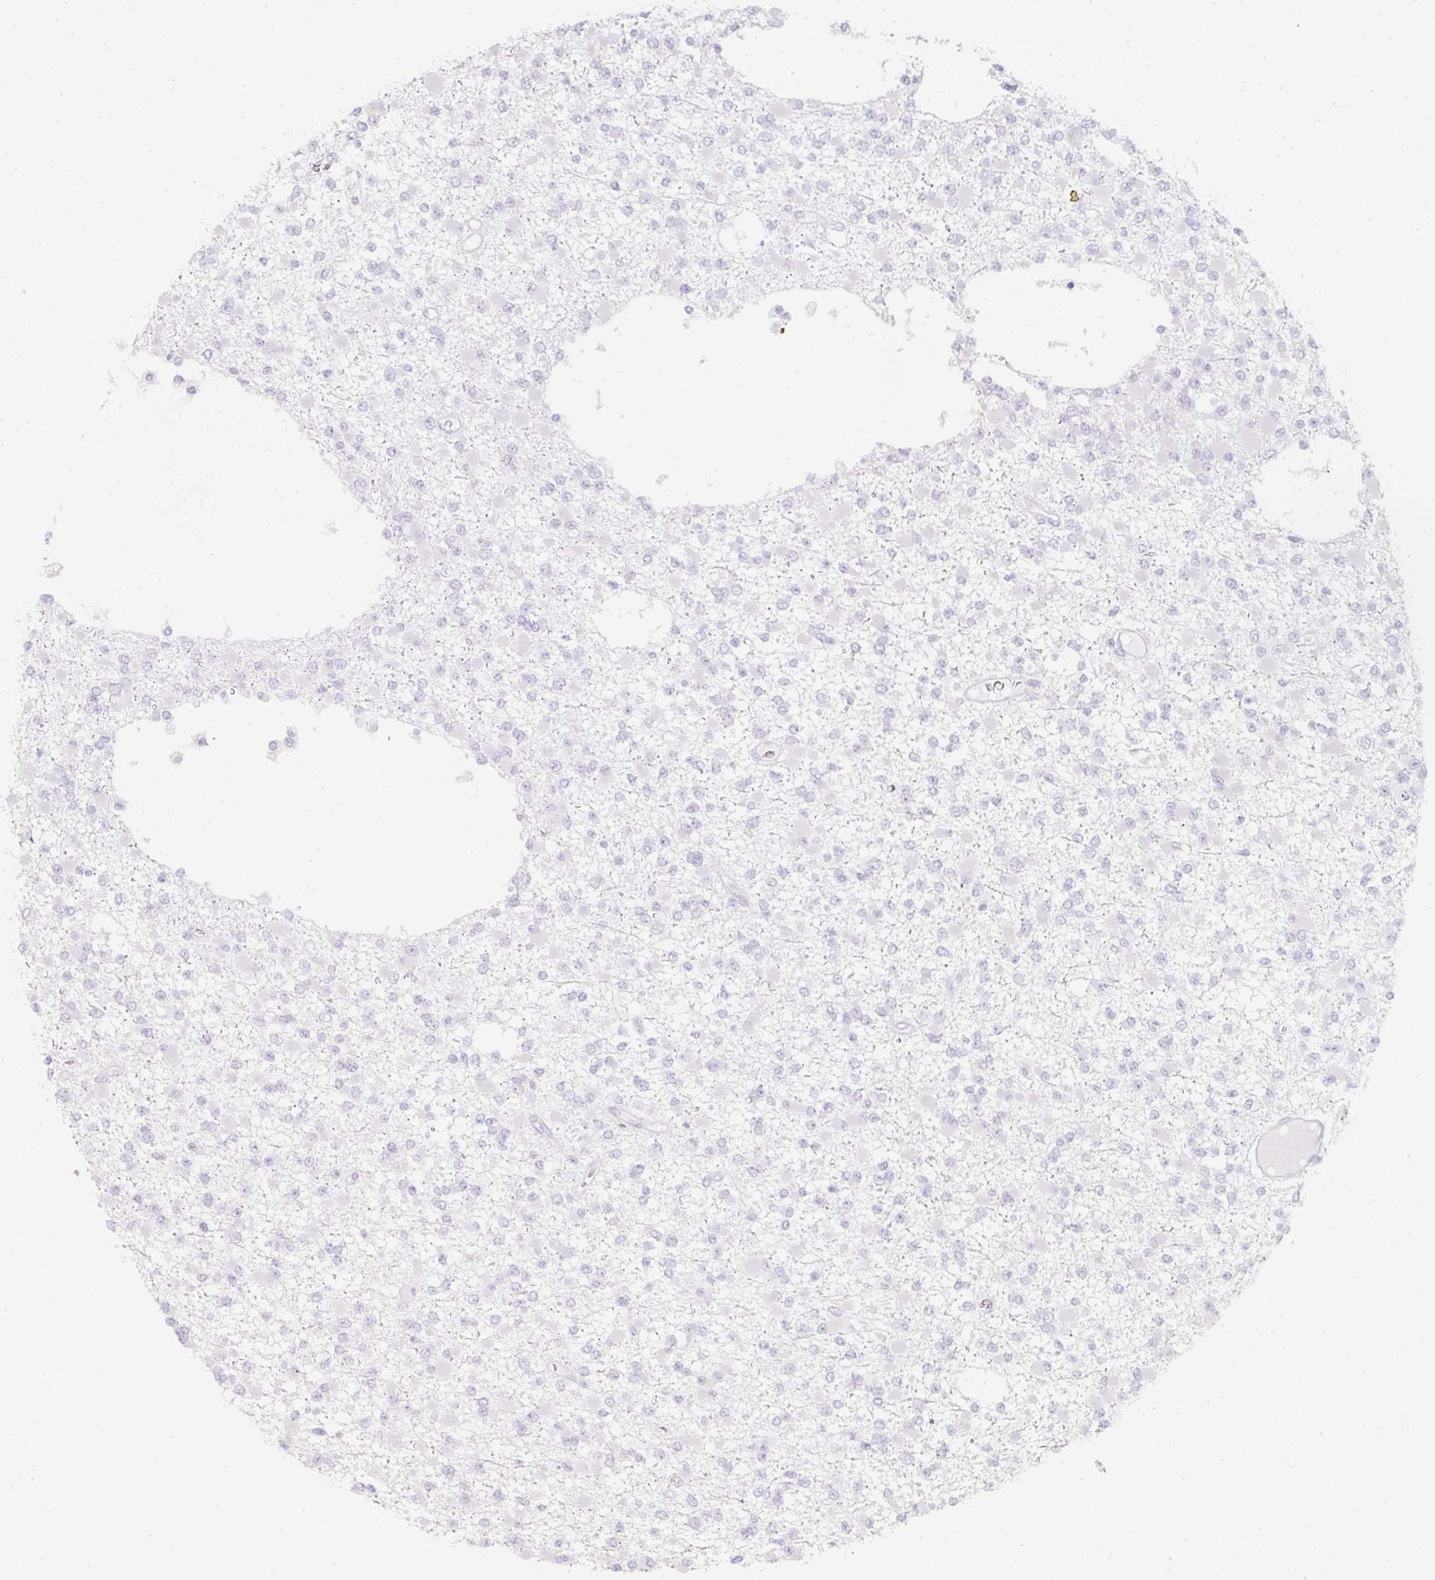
{"staining": {"intensity": "negative", "quantity": "none", "location": "none"}, "tissue": "glioma", "cell_type": "Tumor cells", "image_type": "cancer", "snomed": [{"axis": "morphology", "description": "Glioma, malignant, Low grade"}, {"axis": "topography", "description": "Brain"}], "caption": "The micrograph exhibits no significant positivity in tumor cells of glioma.", "gene": "SLC2A2", "patient": {"sex": "female", "age": 22}}